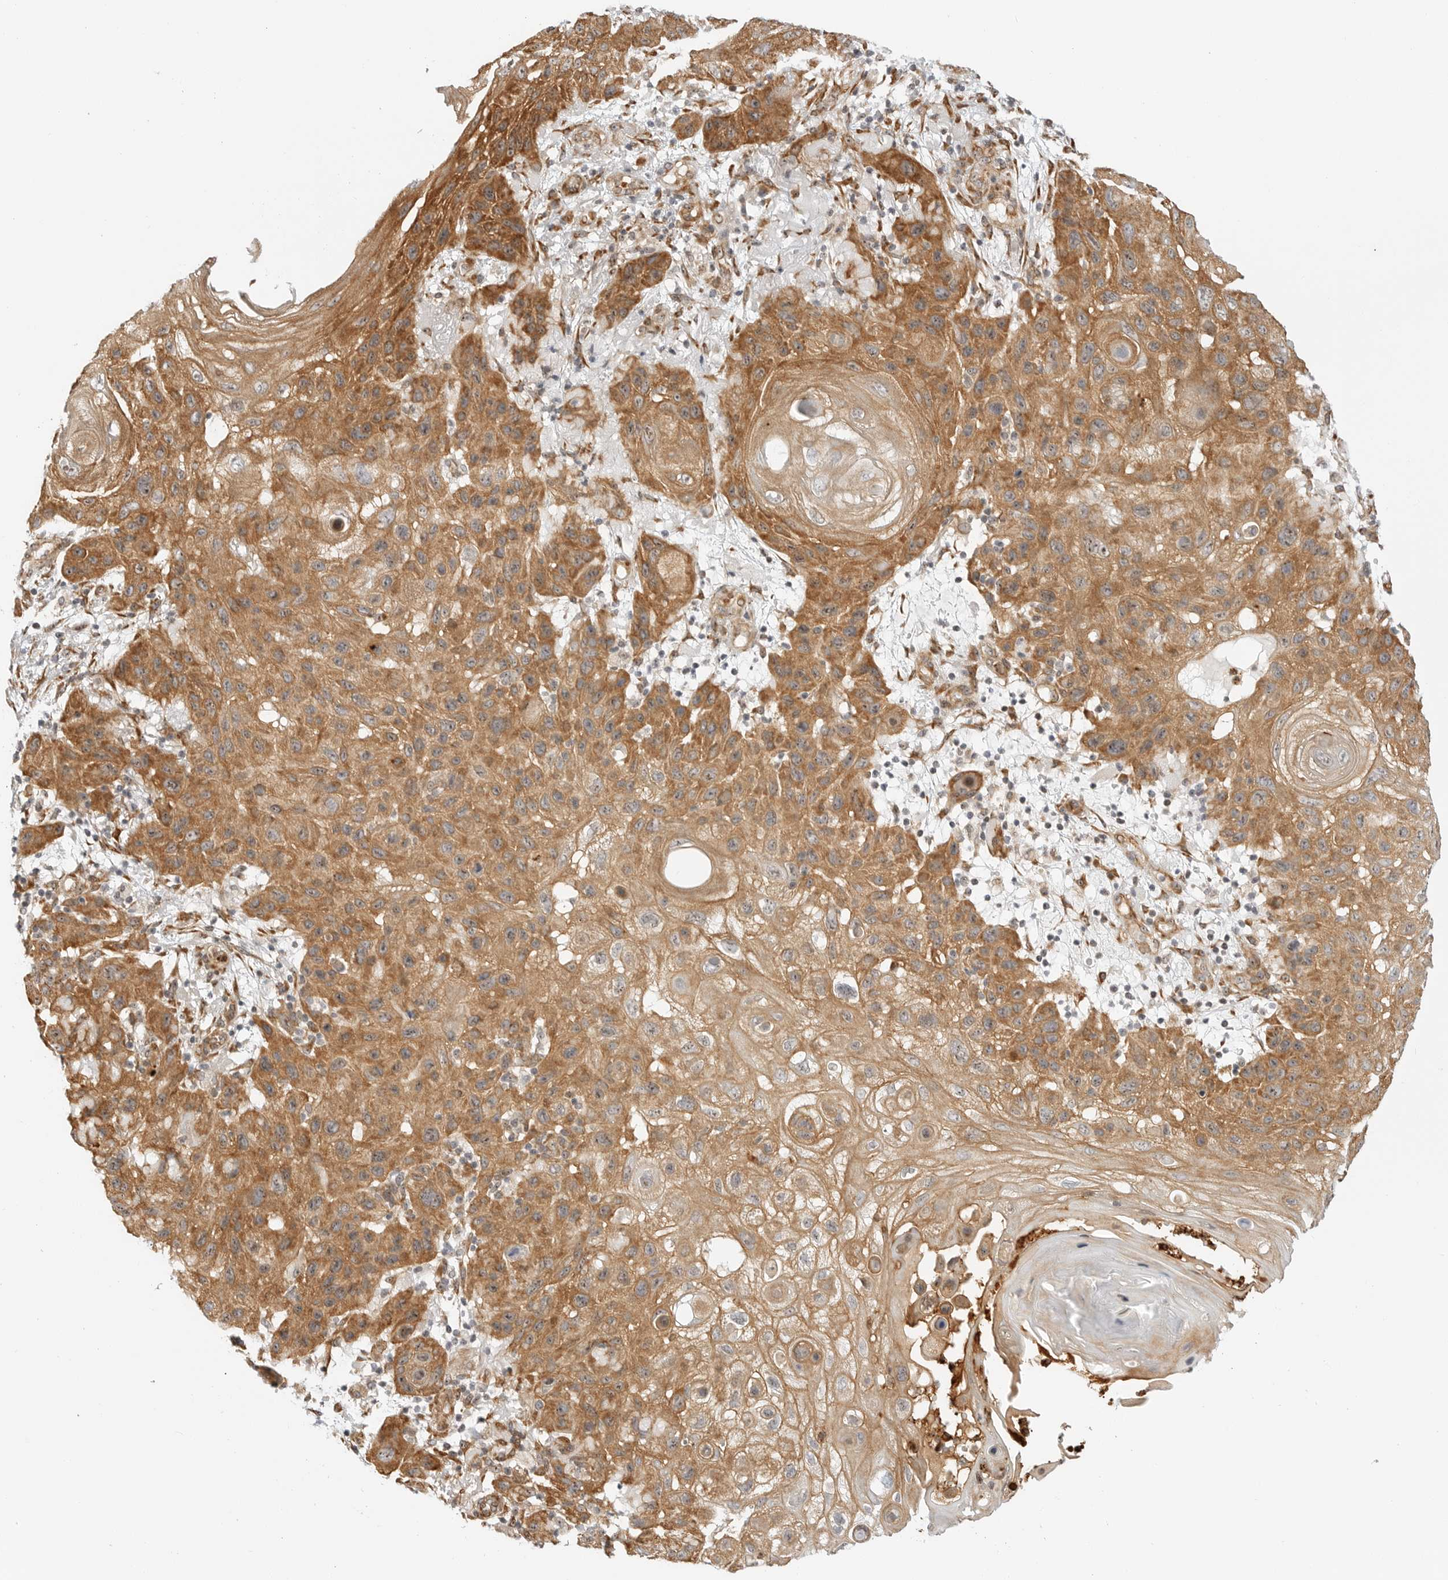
{"staining": {"intensity": "strong", "quantity": ">75%", "location": "cytoplasmic/membranous"}, "tissue": "skin cancer", "cell_type": "Tumor cells", "image_type": "cancer", "snomed": [{"axis": "morphology", "description": "Normal tissue, NOS"}, {"axis": "morphology", "description": "Squamous cell carcinoma, NOS"}, {"axis": "topography", "description": "Skin"}], "caption": "Squamous cell carcinoma (skin) stained with a brown dye reveals strong cytoplasmic/membranous positive expression in approximately >75% of tumor cells.", "gene": "DSCC1", "patient": {"sex": "female", "age": 96}}